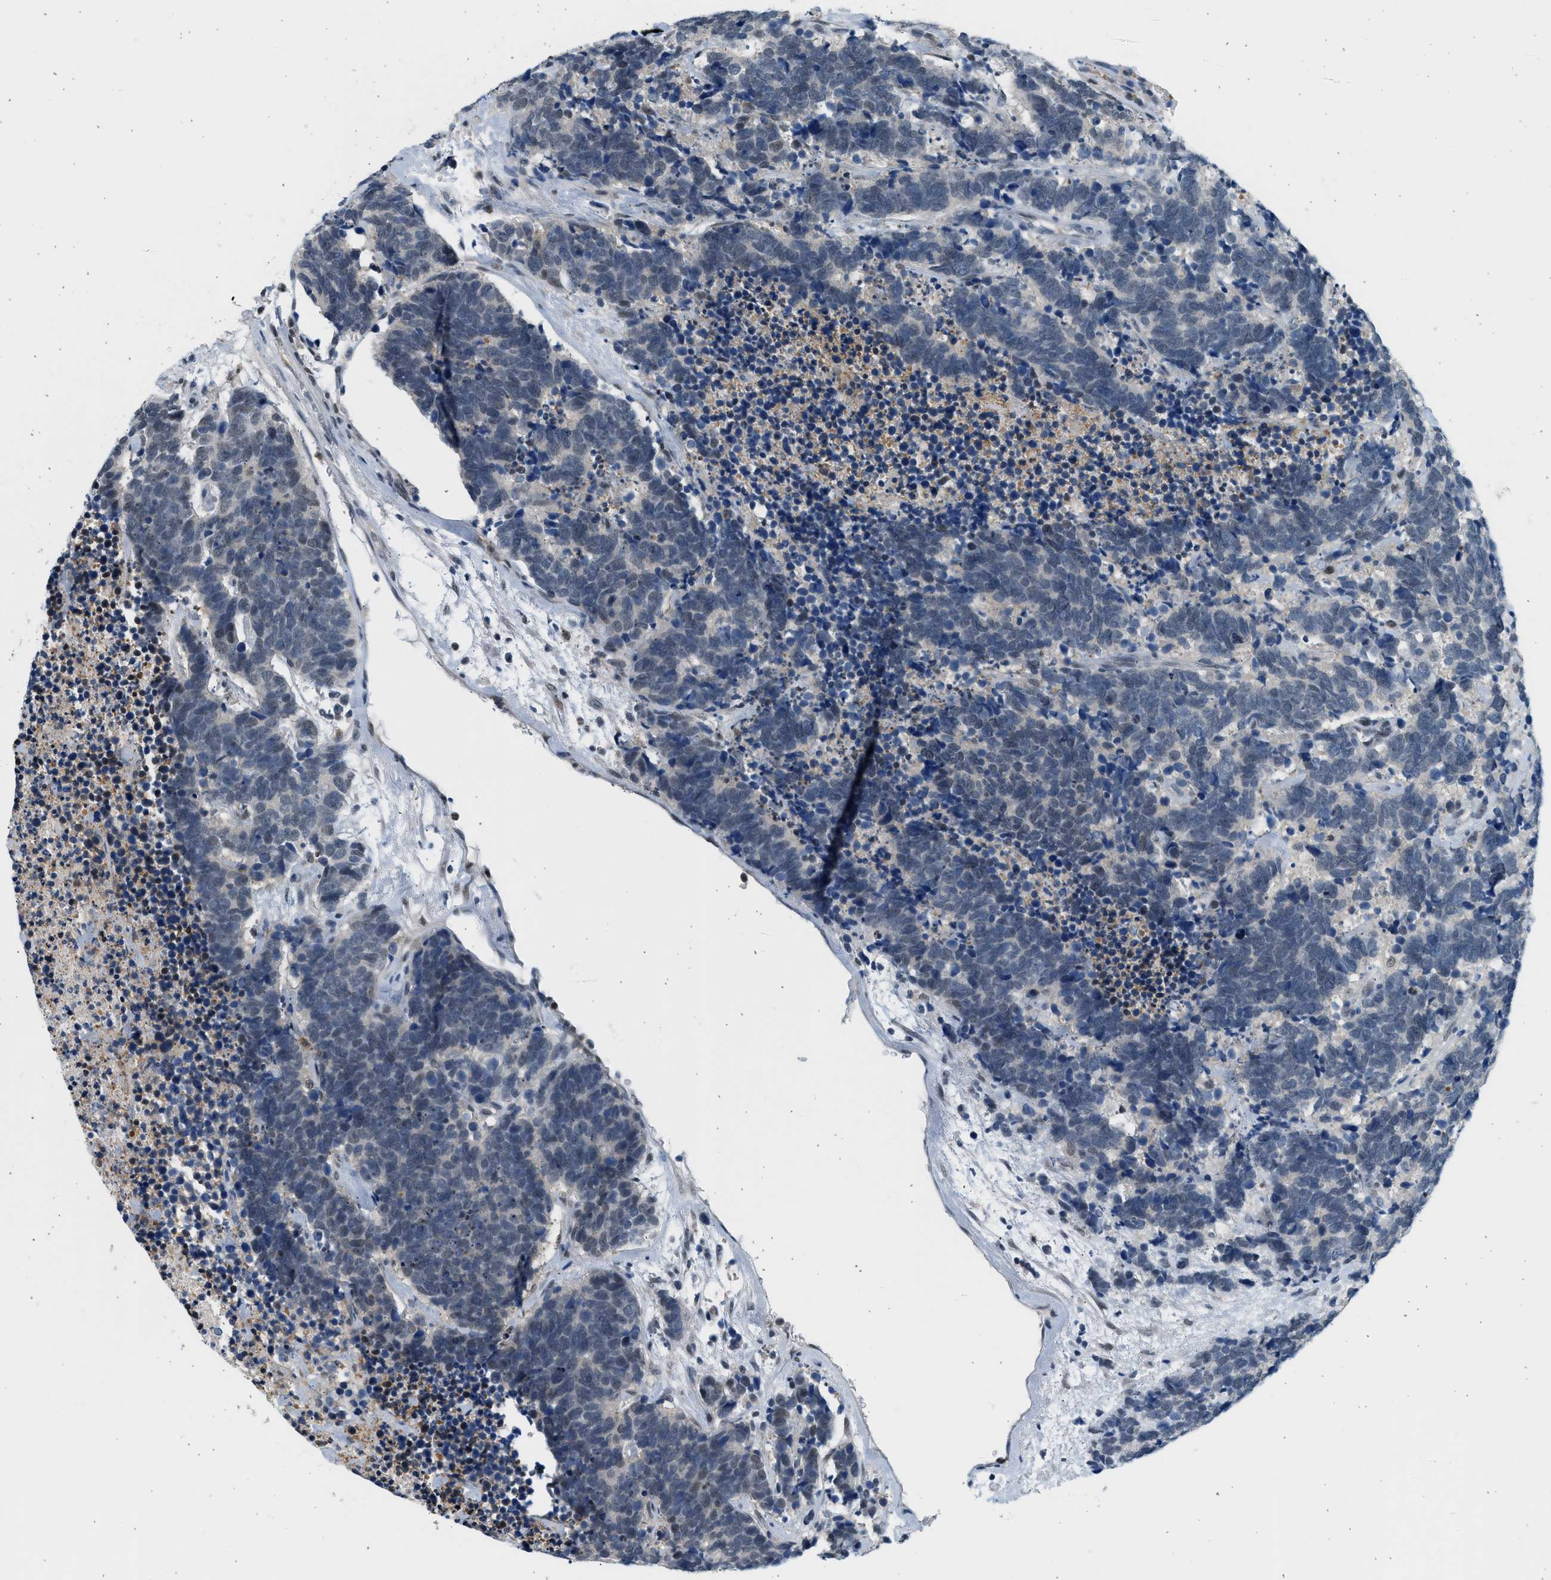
{"staining": {"intensity": "negative", "quantity": "none", "location": "none"}, "tissue": "carcinoid", "cell_type": "Tumor cells", "image_type": "cancer", "snomed": [{"axis": "morphology", "description": "Carcinoma, NOS"}, {"axis": "morphology", "description": "Carcinoid, malignant, NOS"}, {"axis": "topography", "description": "Urinary bladder"}], "caption": "Human carcinoid (malignant) stained for a protein using immunohistochemistry (IHC) demonstrates no staining in tumor cells.", "gene": "HIPK1", "patient": {"sex": "male", "age": 57}}